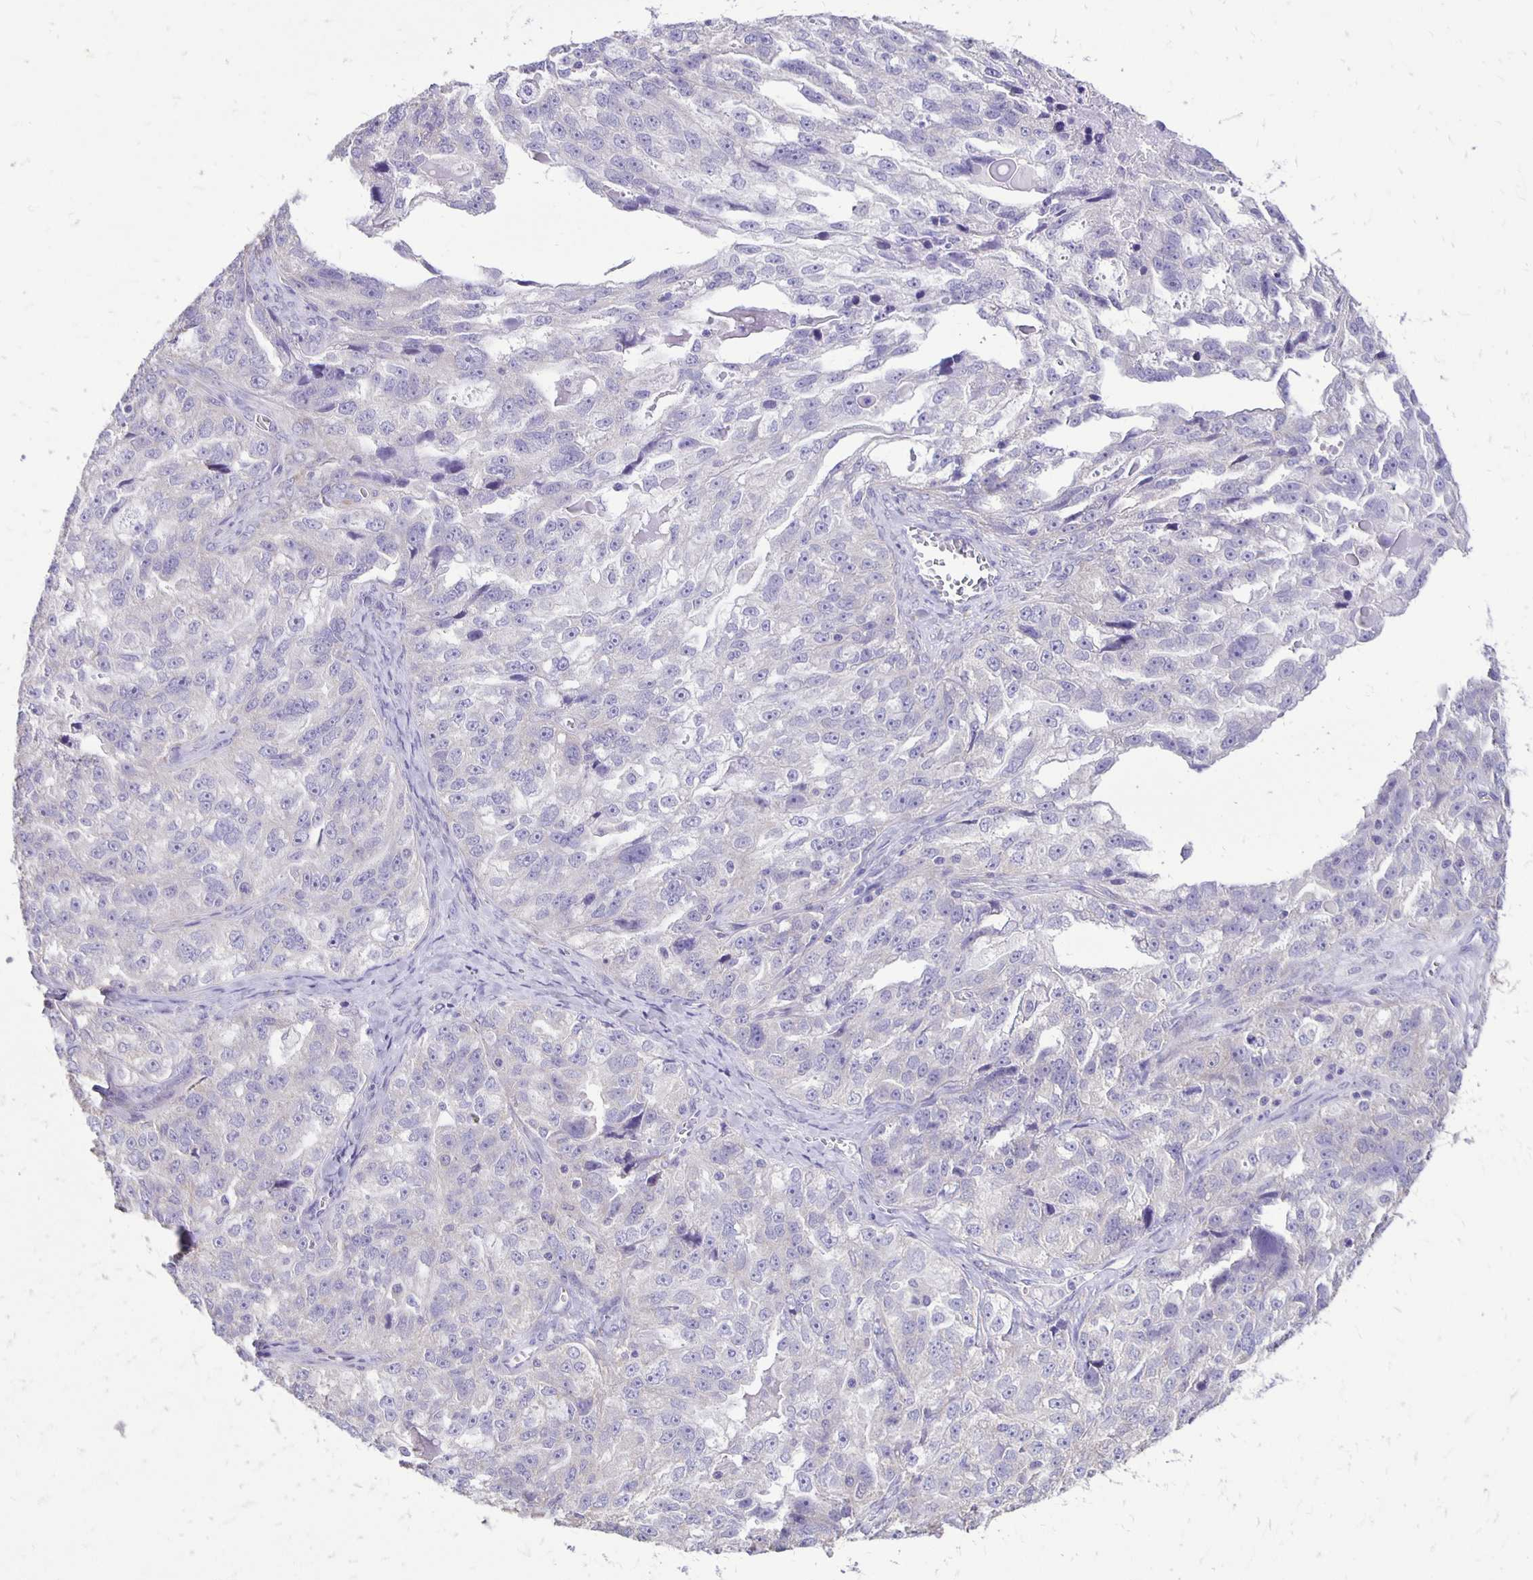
{"staining": {"intensity": "negative", "quantity": "none", "location": "none"}, "tissue": "ovarian cancer", "cell_type": "Tumor cells", "image_type": "cancer", "snomed": [{"axis": "morphology", "description": "Cystadenocarcinoma, serous, NOS"}, {"axis": "topography", "description": "Ovary"}], "caption": "Ovarian serous cystadenocarcinoma was stained to show a protein in brown. There is no significant positivity in tumor cells.", "gene": "ANKRD45", "patient": {"sex": "female", "age": 51}}